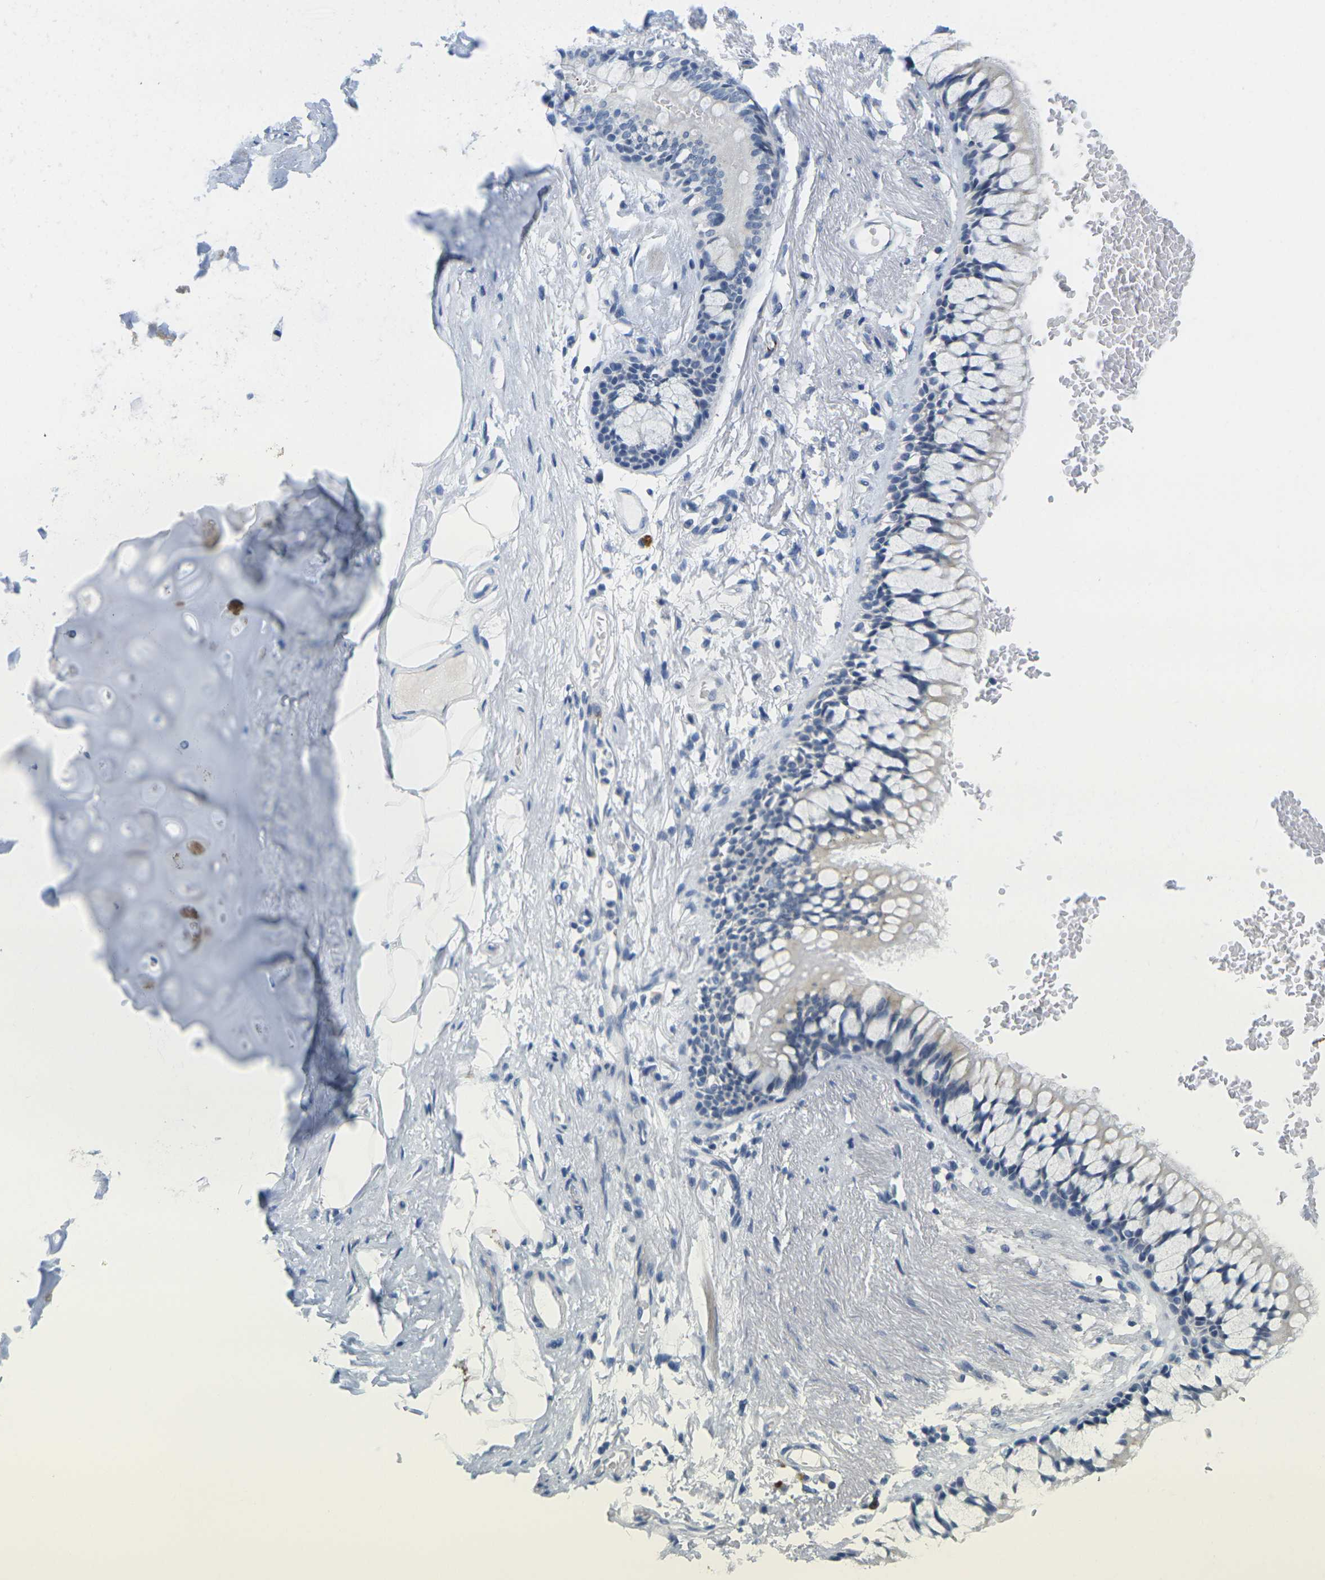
{"staining": {"intensity": "negative", "quantity": "none", "location": "none"}, "tissue": "adipose tissue", "cell_type": "Adipocytes", "image_type": "normal", "snomed": [{"axis": "morphology", "description": "Normal tissue, NOS"}, {"axis": "topography", "description": "Cartilage tissue"}, {"axis": "topography", "description": "Bronchus"}], "caption": "High power microscopy histopathology image of an IHC image of benign adipose tissue, revealing no significant expression in adipocytes. The staining is performed using DAB brown chromogen with nuclei counter-stained in using hematoxylin.", "gene": "GPR15", "patient": {"sex": "female", "age": 73}}